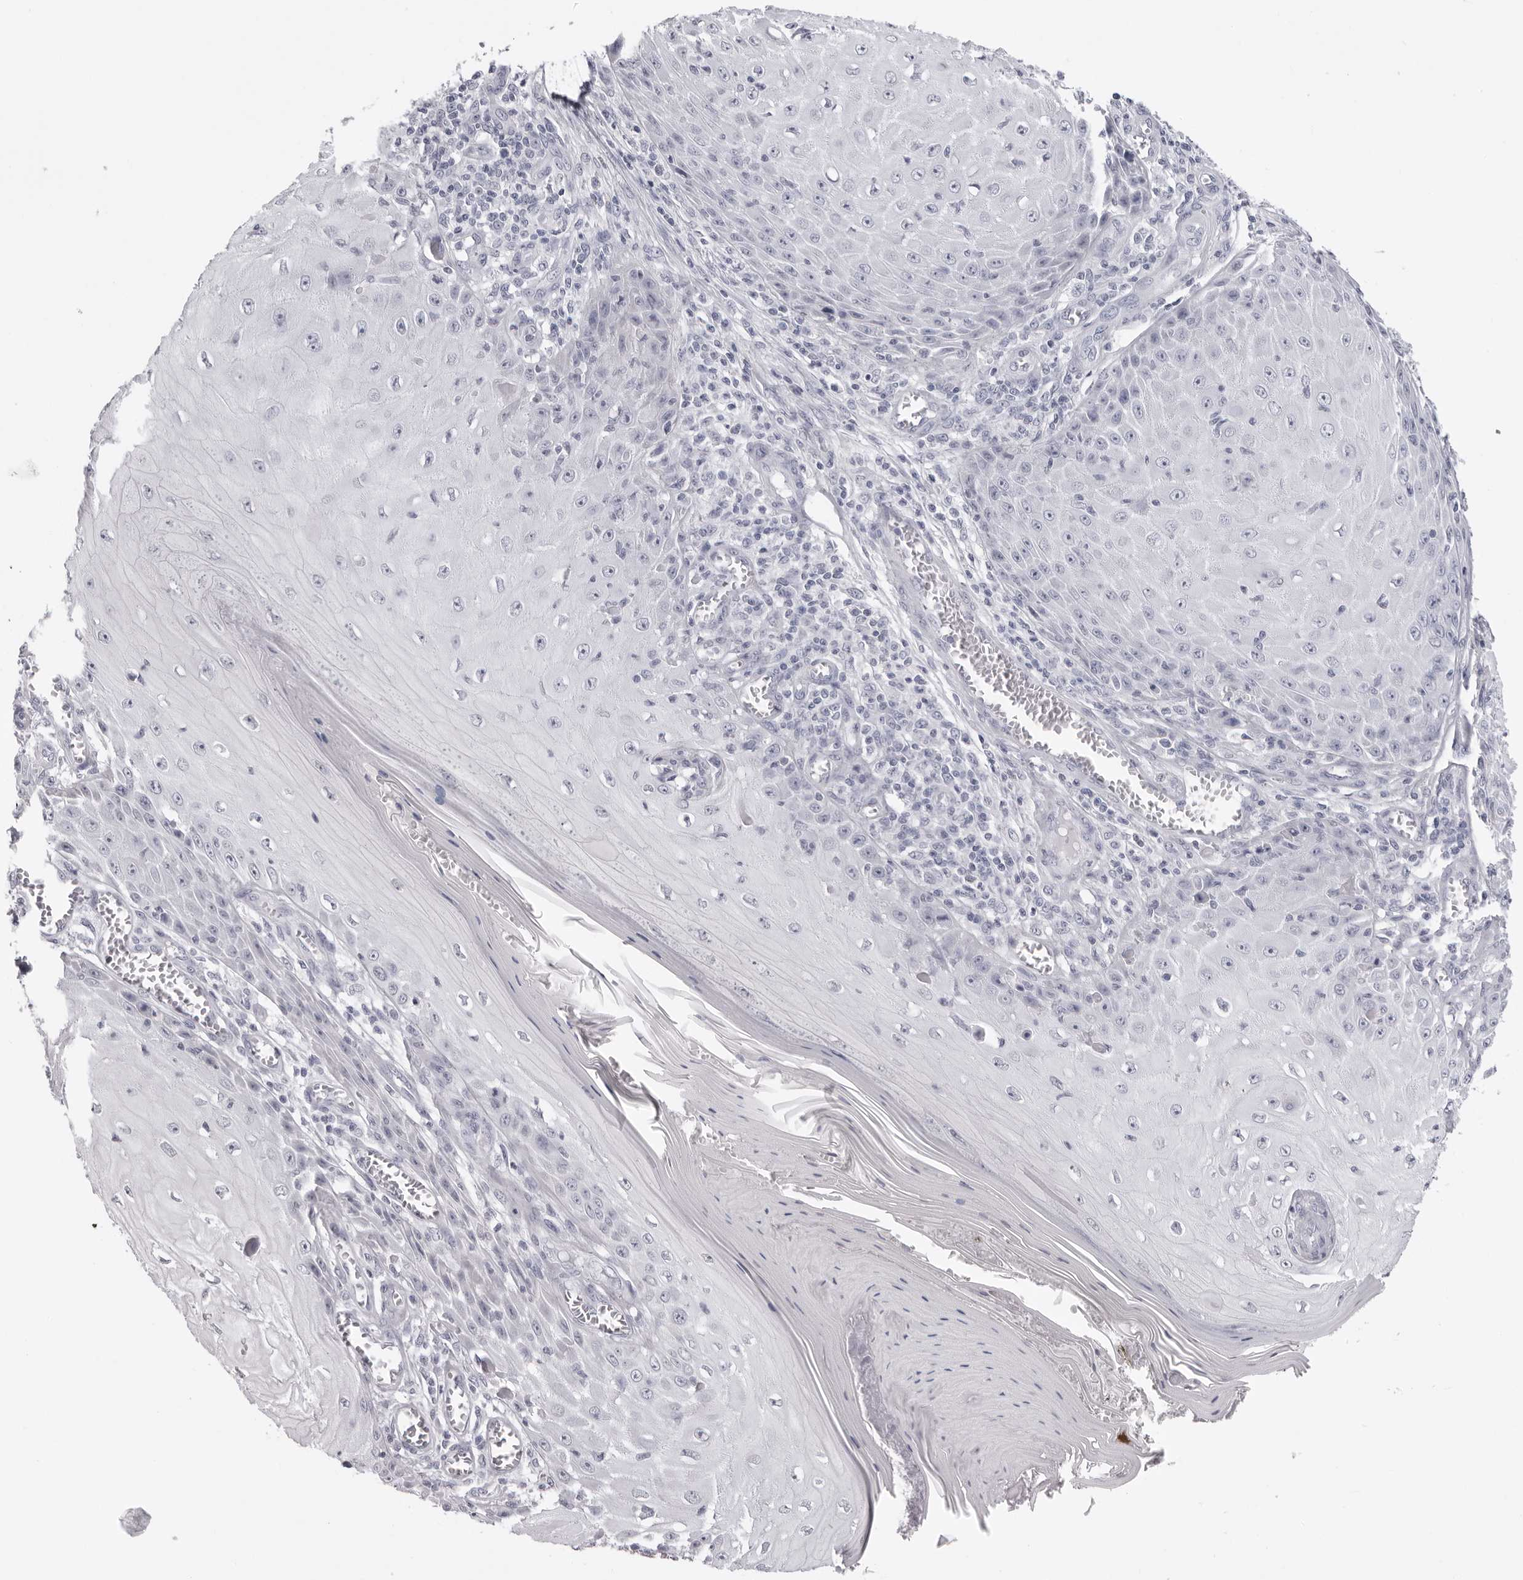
{"staining": {"intensity": "negative", "quantity": "none", "location": "none"}, "tissue": "skin cancer", "cell_type": "Tumor cells", "image_type": "cancer", "snomed": [{"axis": "morphology", "description": "Squamous cell carcinoma, NOS"}, {"axis": "topography", "description": "Skin"}], "caption": "Immunohistochemistry (IHC) photomicrograph of neoplastic tissue: human skin cancer (squamous cell carcinoma) stained with DAB (3,3'-diaminobenzidine) reveals no significant protein expression in tumor cells.", "gene": "DNALI1", "patient": {"sex": "female", "age": 73}}